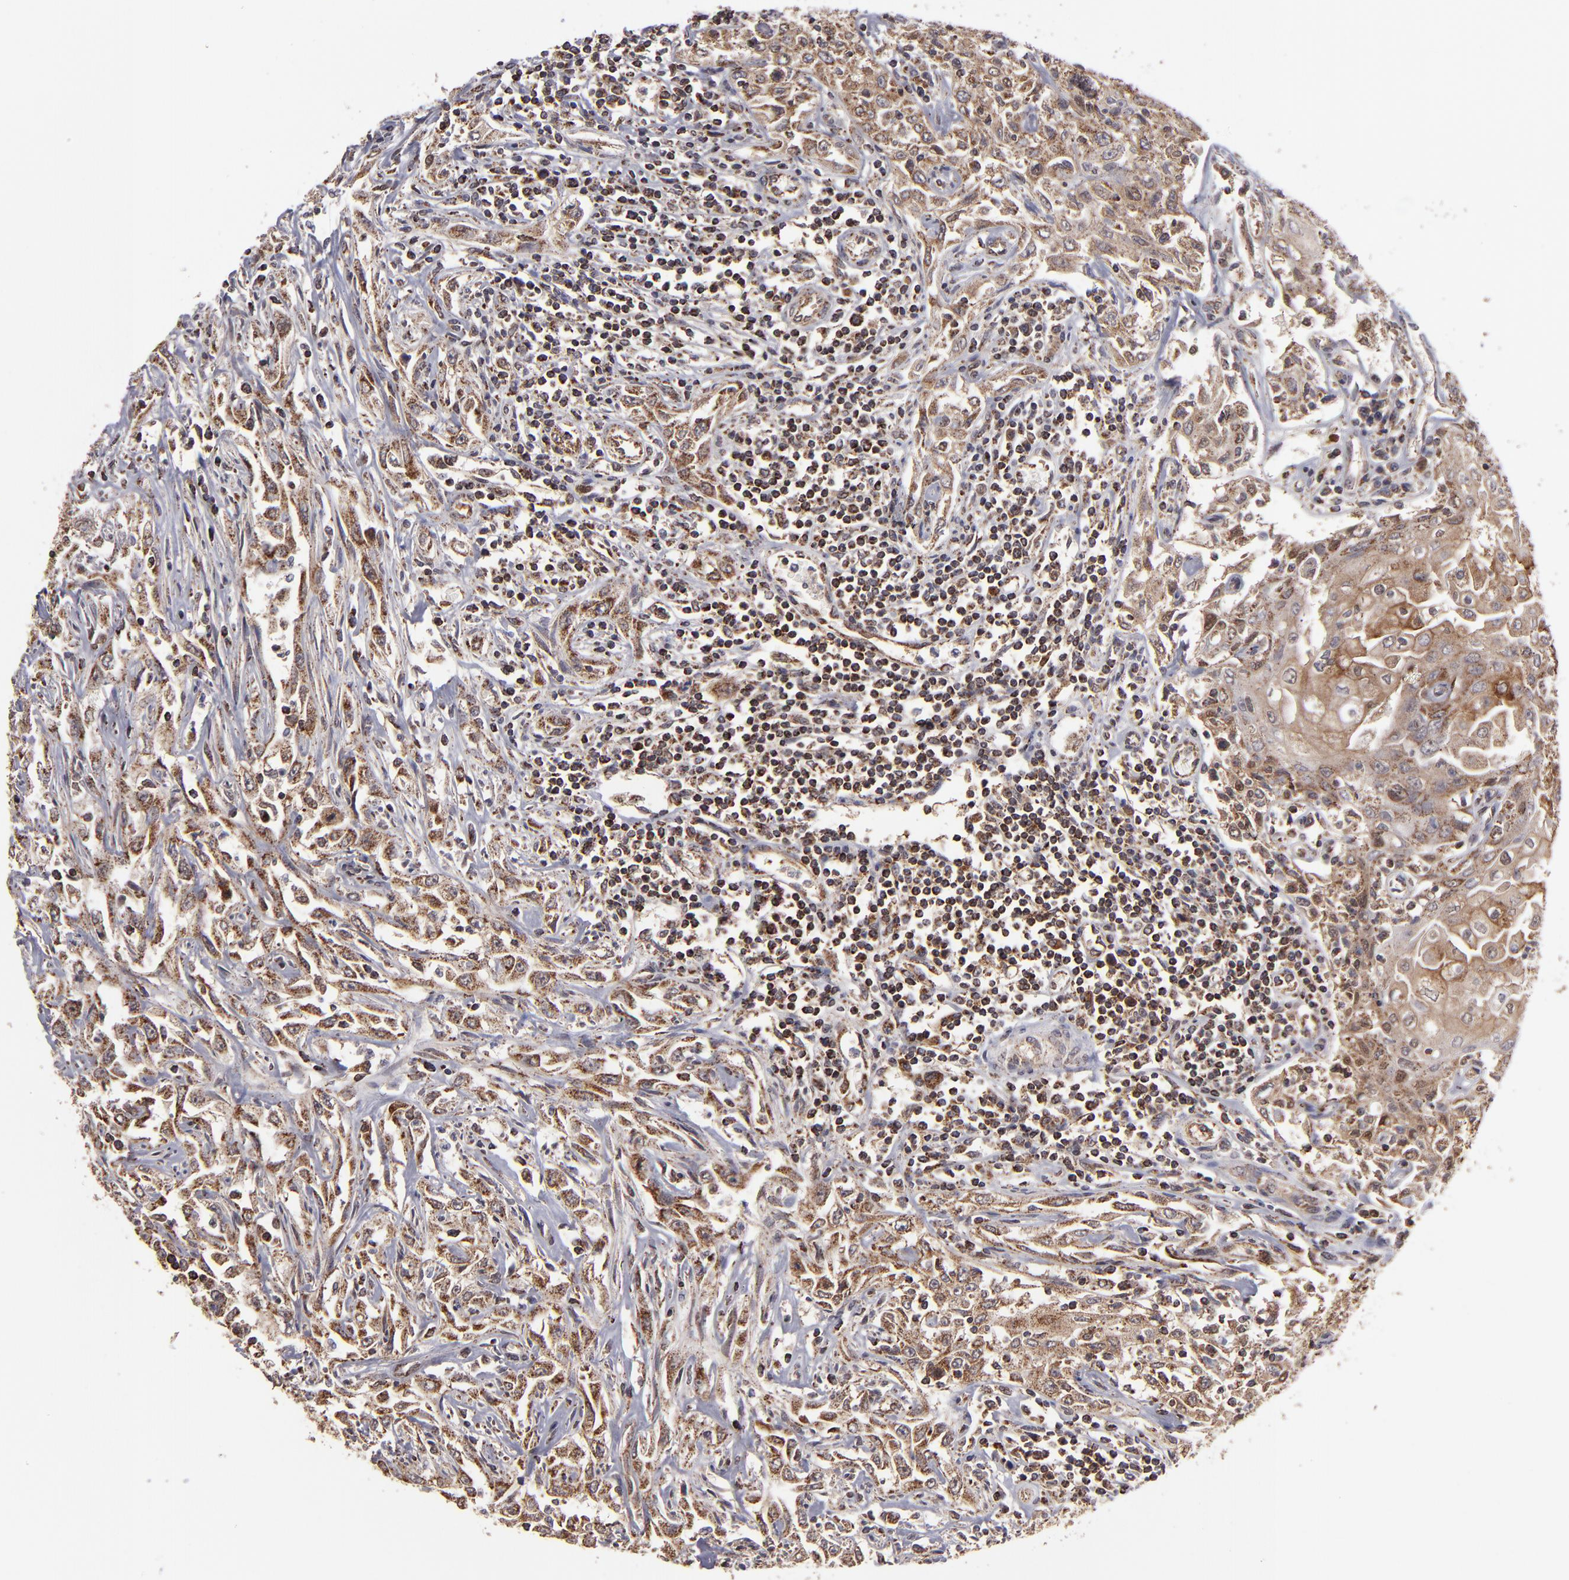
{"staining": {"intensity": "moderate", "quantity": "25%-75%", "location": "cytoplasmic/membranous"}, "tissue": "head and neck cancer", "cell_type": "Tumor cells", "image_type": "cancer", "snomed": [{"axis": "morphology", "description": "Squamous cell carcinoma, NOS"}, {"axis": "topography", "description": "Oral tissue"}, {"axis": "topography", "description": "Head-Neck"}], "caption": "This is an image of immunohistochemistry staining of squamous cell carcinoma (head and neck), which shows moderate staining in the cytoplasmic/membranous of tumor cells.", "gene": "SLC15A1", "patient": {"sex": "female", "age": 76}}